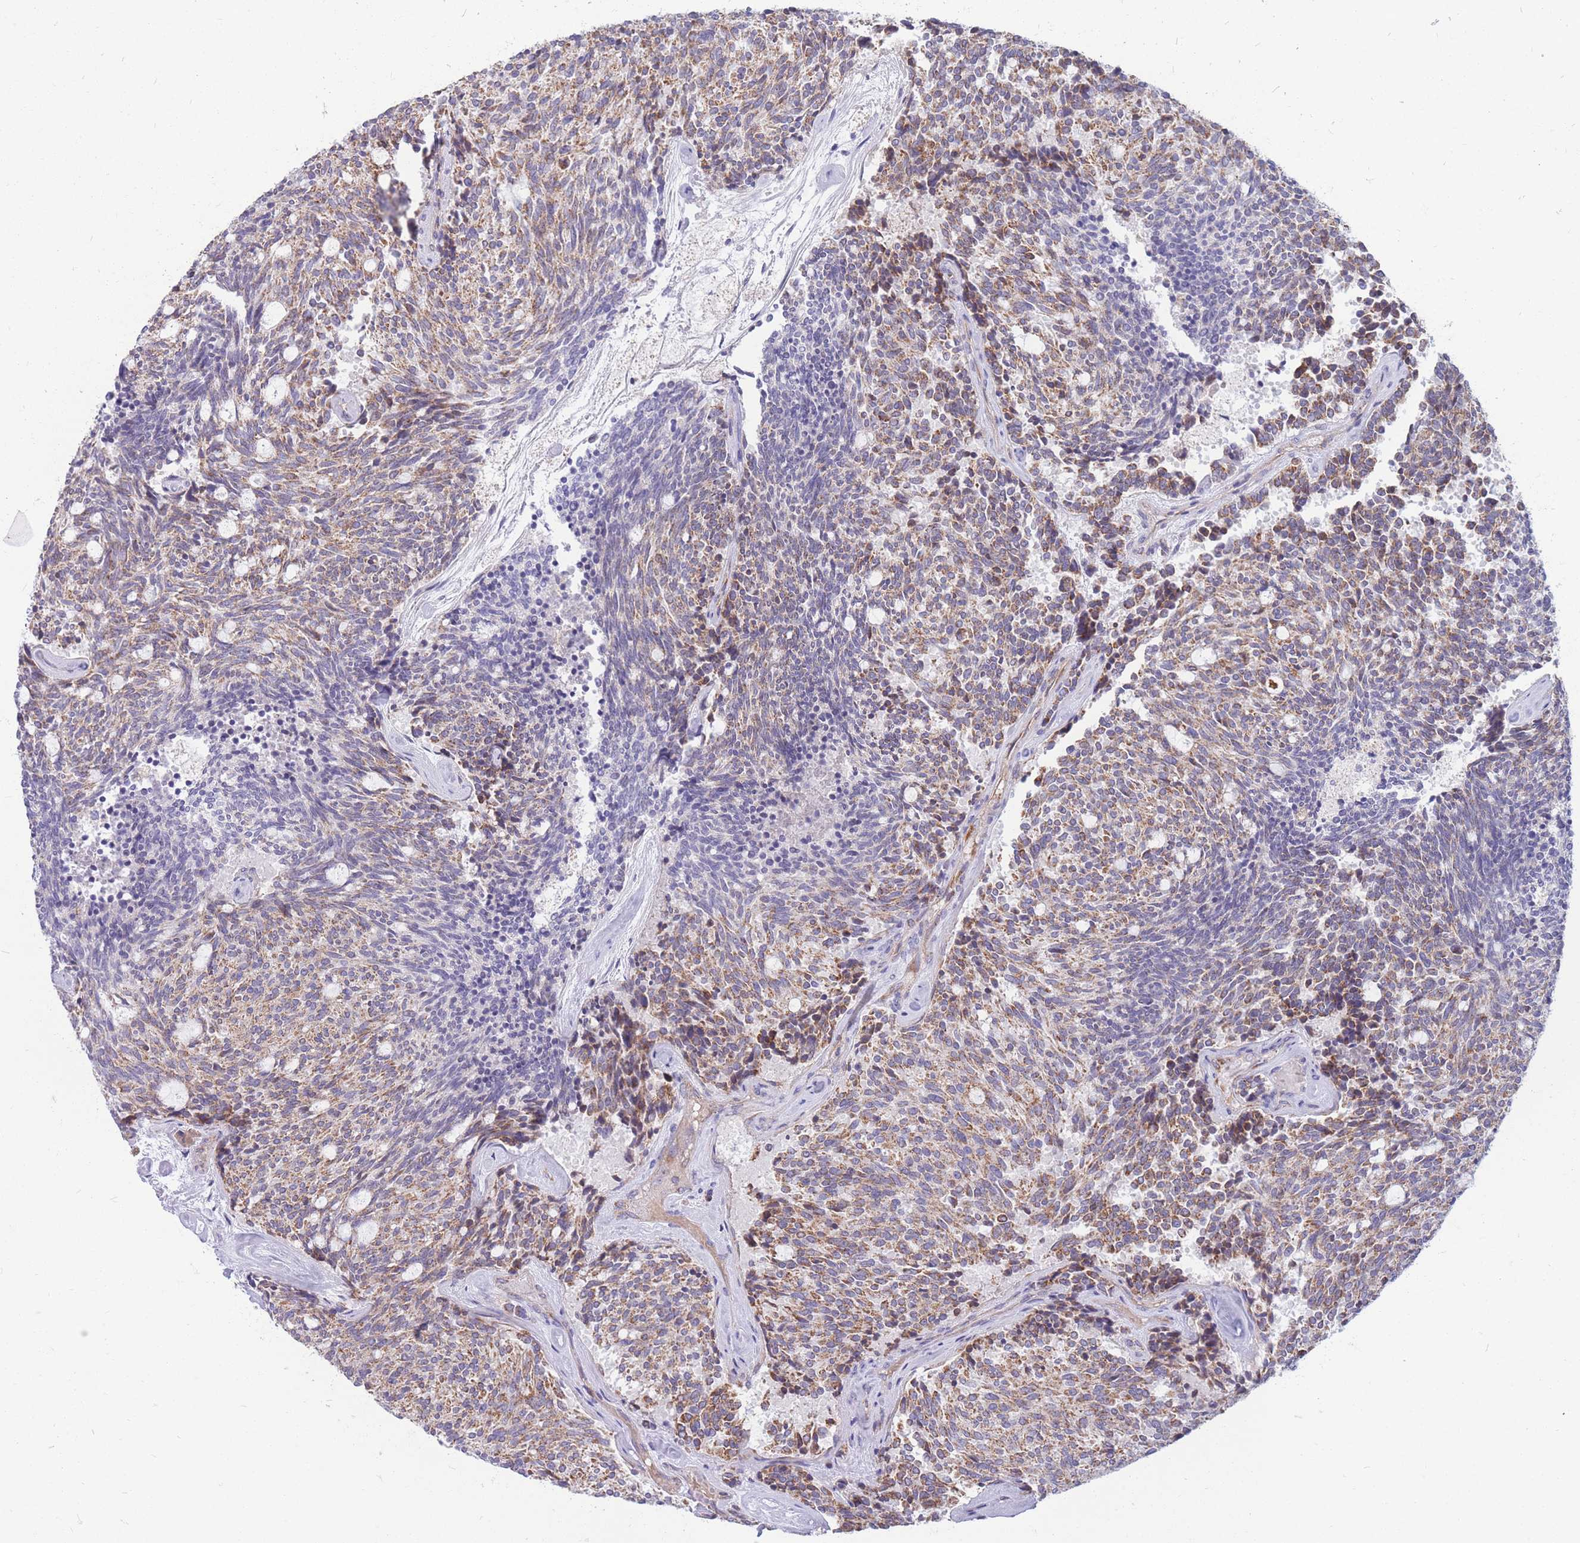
{"staining": {"intensity": "moderate", "quantity": ">75%", "location": "cytoplasmic/membranous"}, "tissue": "carcinoid", "cell_type": "Tumor cells", "image_type": "cancer", "snomed": [{"axis": "morphology", "description": "Carcinoid, malignant, NOS"}, {"axis": "topography", "description": "Pancreas"}], "caption": "Brown immunohistochemical staining in human malignant carcinoid shows moderate cytoplasmic/membranous positivity in about >75% of tumor cells.", "gene": "MRPS9", "patient": {"sex": "female", "age": 54}}